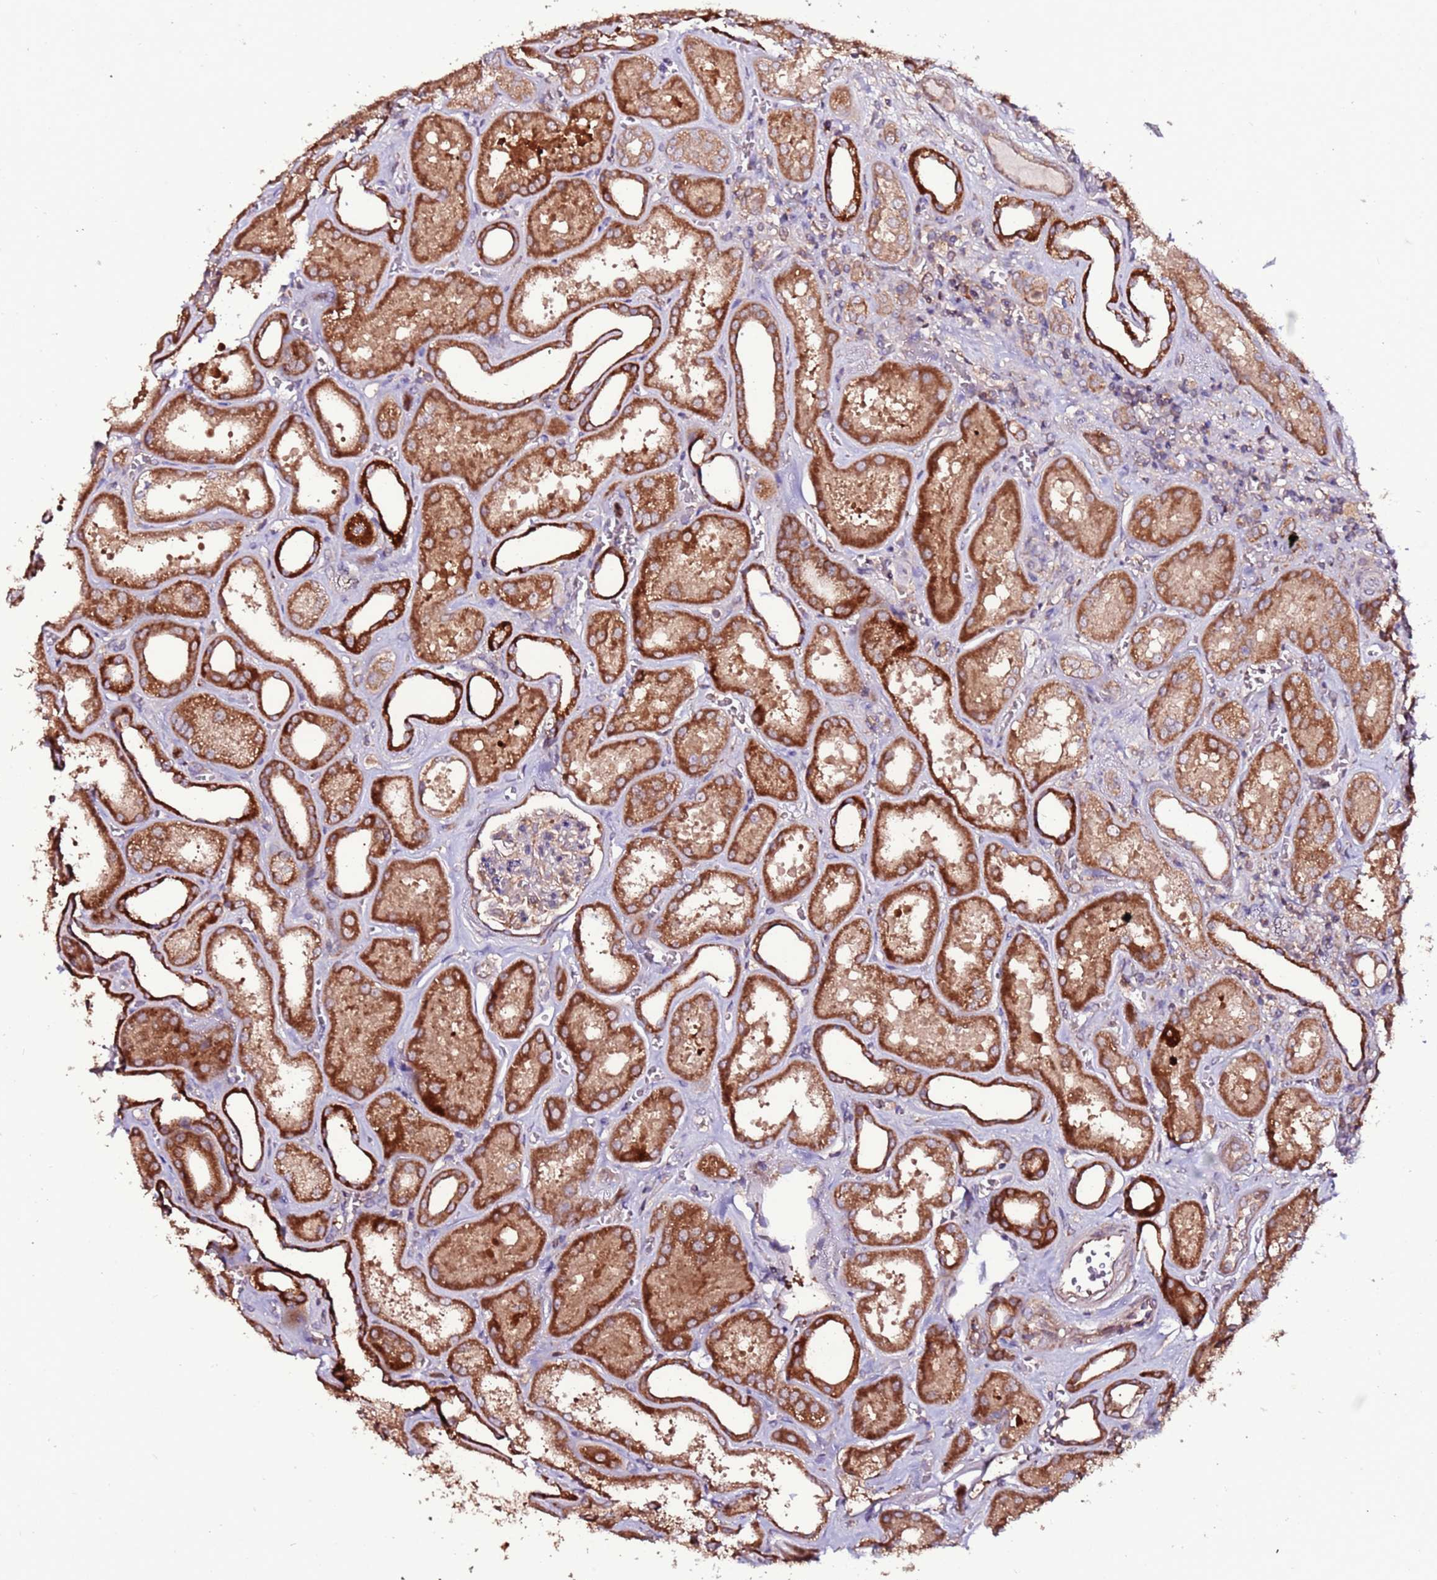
{"staining": {"intensity": "moderate", "quantity": "<25%", "location": "cytoplasmic/membranous"}, "tissue": "kidney", "cell_type": "Cells in glomeruli", "image_type": "normal", "snomed": [{"axis": "morphology", "description": "Normal tissue, NOS"}, {"axis": "morphology", "description": "Adenocarcinoma, NOS"}, {"axis": "topography", "description": "Kidney"}], "caption": "A low amount of moderate cytoplasmic/membranous expression is appreciated in about <25% of cells in glomeruli in unremarkable kidney. Using DAB (3,3'-diaminobenzidine) (brown) and hematoxylin (blue) stains, captured at high magnification using brightfield microscopy.", "gene": "RPS15A", "patient": {"sex": "female", "age": 68}}